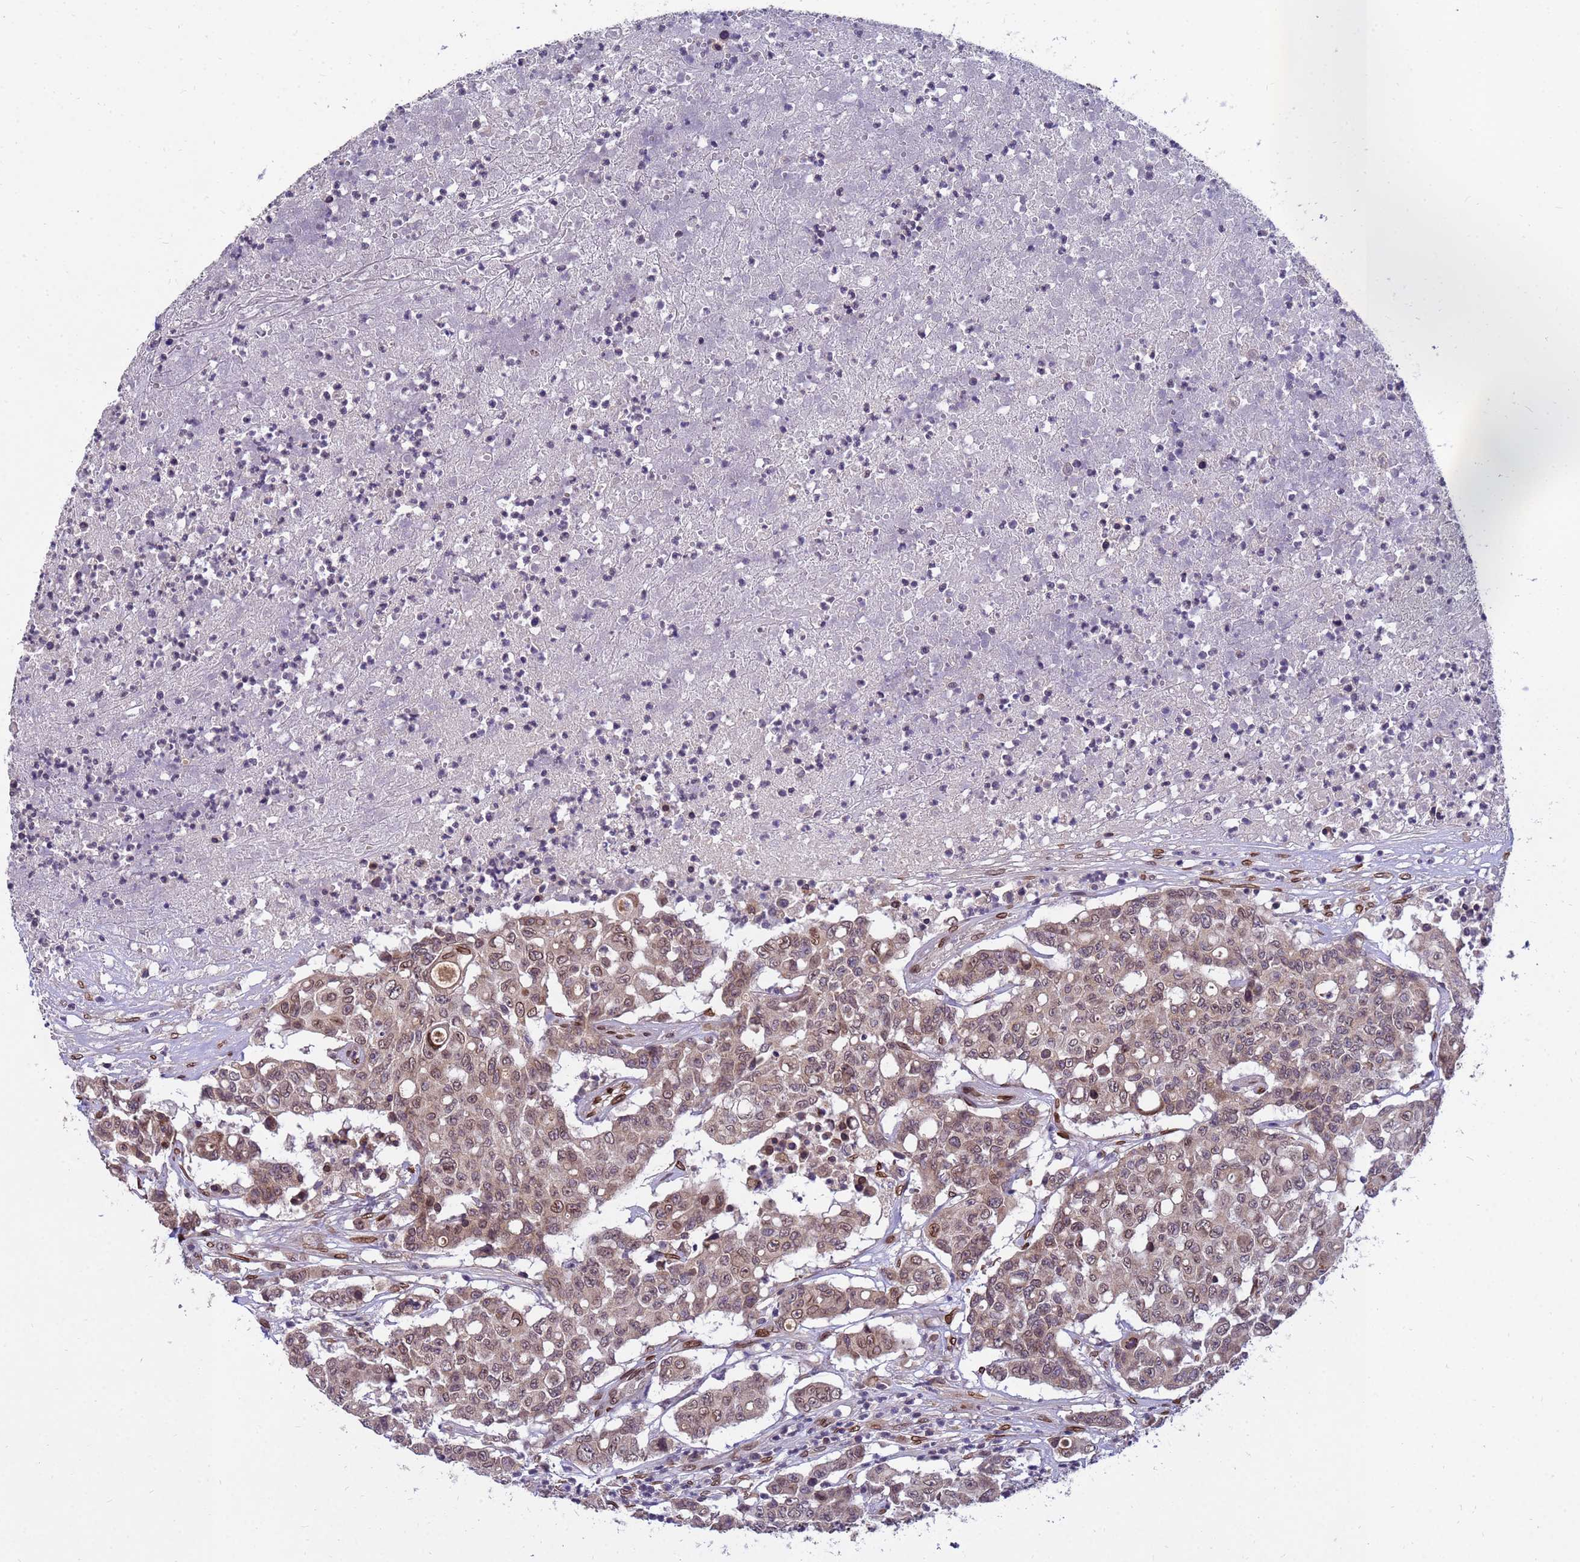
{"staining": {"intensity": "moderate", "quantity": ">75%", "location": "nuclear"}, "tissue": "colorectal cancer", "cell_type": "Tumor cells", "image_type": "cancer", "snomed": [{"axis": "morphology", "description": "Adenocarcinoma, NOS"}, {"axis": "topography", "description": "Colon"}], "caption": "Colorectal adenocarcinoma stained for a protein demonstrates moderate nuclear positivity in tumor cells.", "gene": "GPR135", "patient": {"sex": "male", "age": 51}}